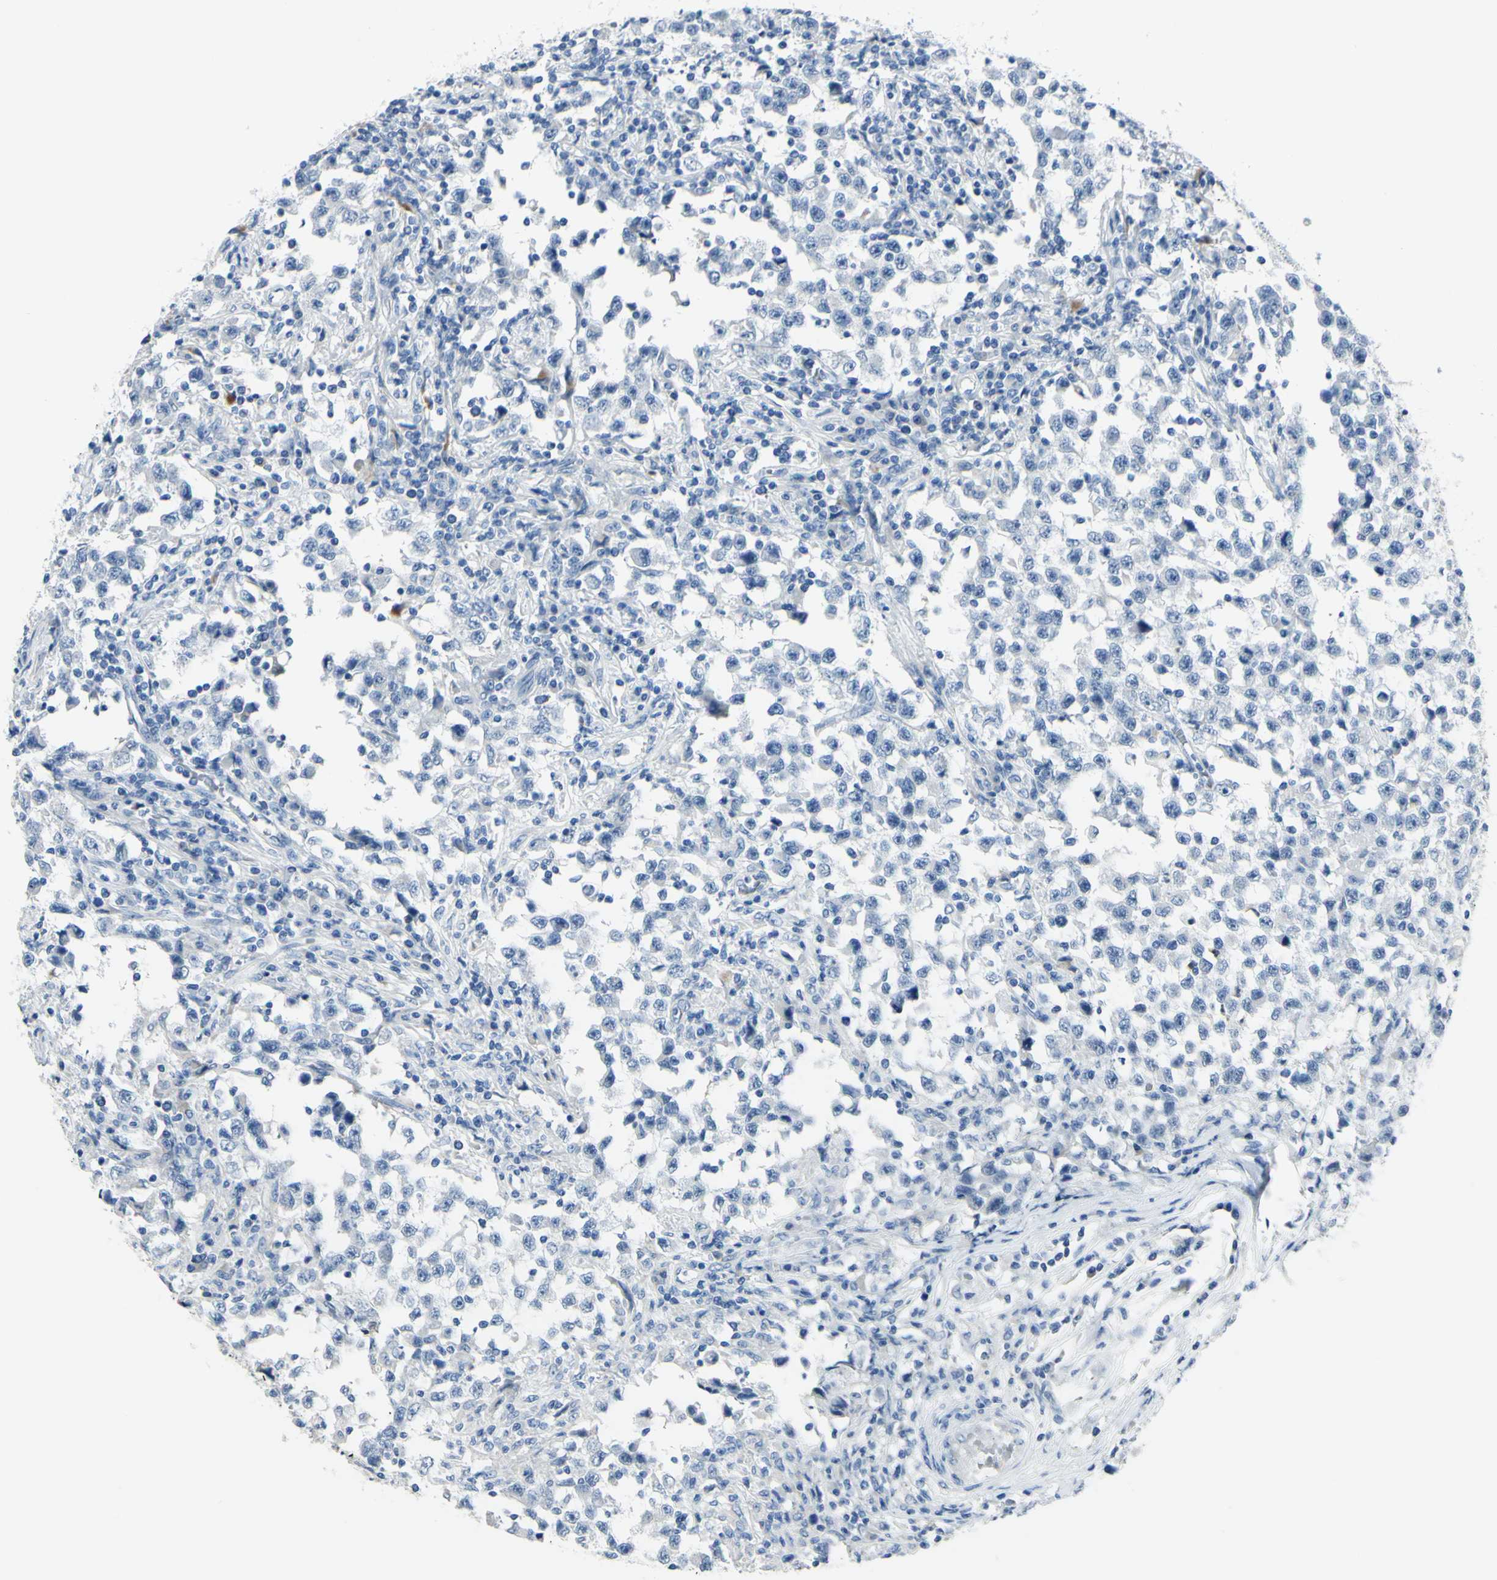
{"staining": {"intensity": "negative", "quantity": "none", "location": "none"}, "tissue": "testis cancer", "cell_type": "Tumor cells", "image_type": "cancer", "snomed": [{"axis": "morphology", "description": "Carcinoma, Embryonal, NOS"}, {"axis": "topography", "description": "Testis"}], "caption": "The photomicrograph demonstrates no staining of tumor cells in embryonal carcinoma (testis). (Immunohistochemistry, brightfield microscopy, high magnification).", "gene": "ZNF557", "patient": {"sex": "male", "age": 21}}